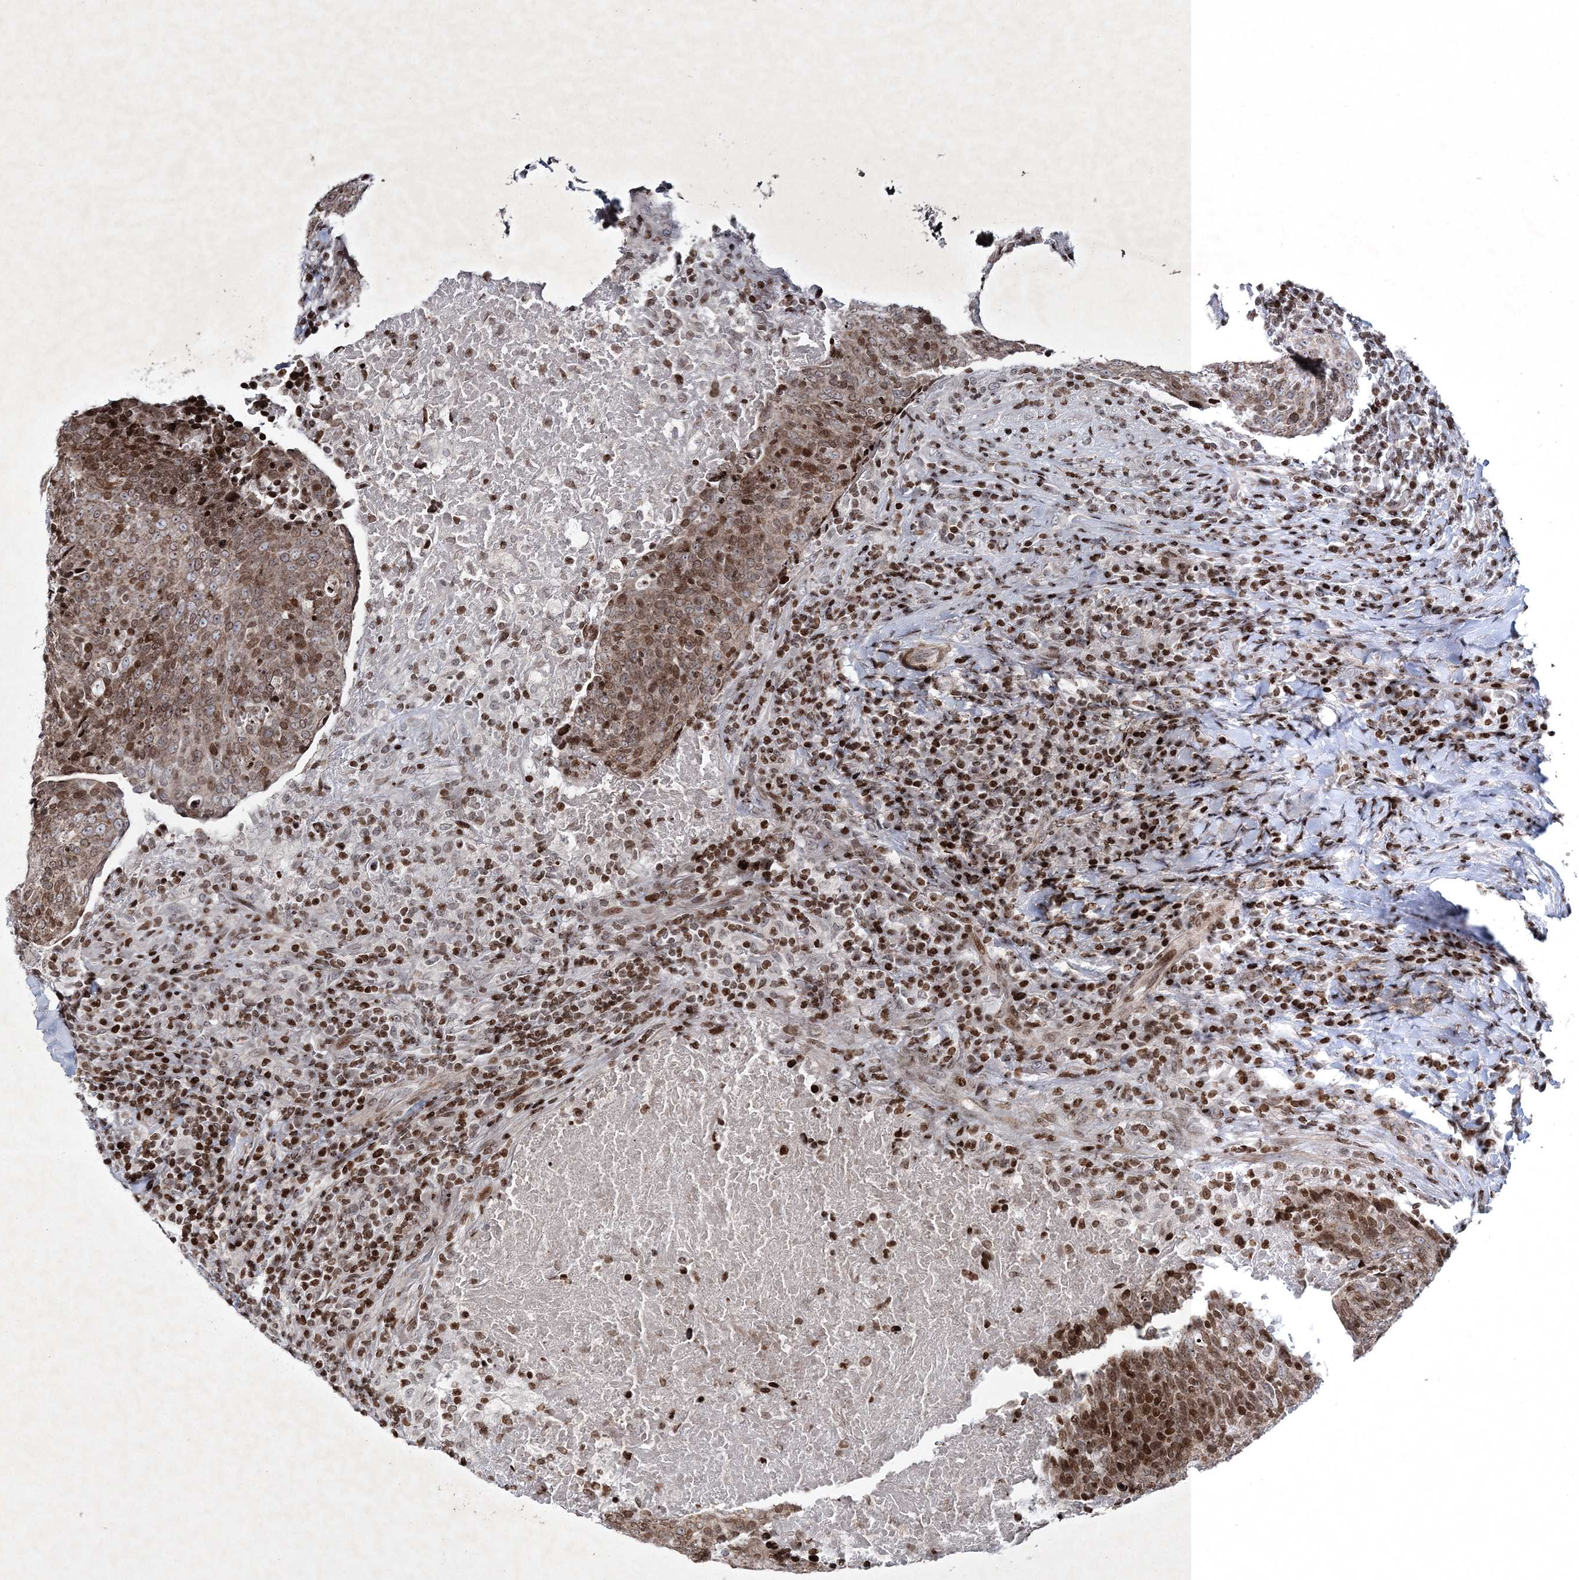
{"staining": {"intensity": "moderate", "quantity": ">75%", "location": "nuclear"}, "tissue": "head and neck cancer", "cell_type": "Tumor cells", "image_type": "cancer", "snomed": [{"axis": "morphology", "description": "Squamous cell carcinoma, NOS"}, {"axis": "morphology", "description": "Squamous cell carcinoma, metastatic, NOS"}, {"axis": "topography", "description": "Lymph node"}, {"axis": "topography", "description": "Head-Neck"}], "caption": "An immunohistochemistry (IHC) photomicrograph of neoplastic tissue is shown. Protein staining in brown shows moderate nuclear positivity in head and neck cancer (squamous cell carcinoma) within tumor cells.", "gene": "SMIM29", "patient": {"sex": "male", "age": 62}}